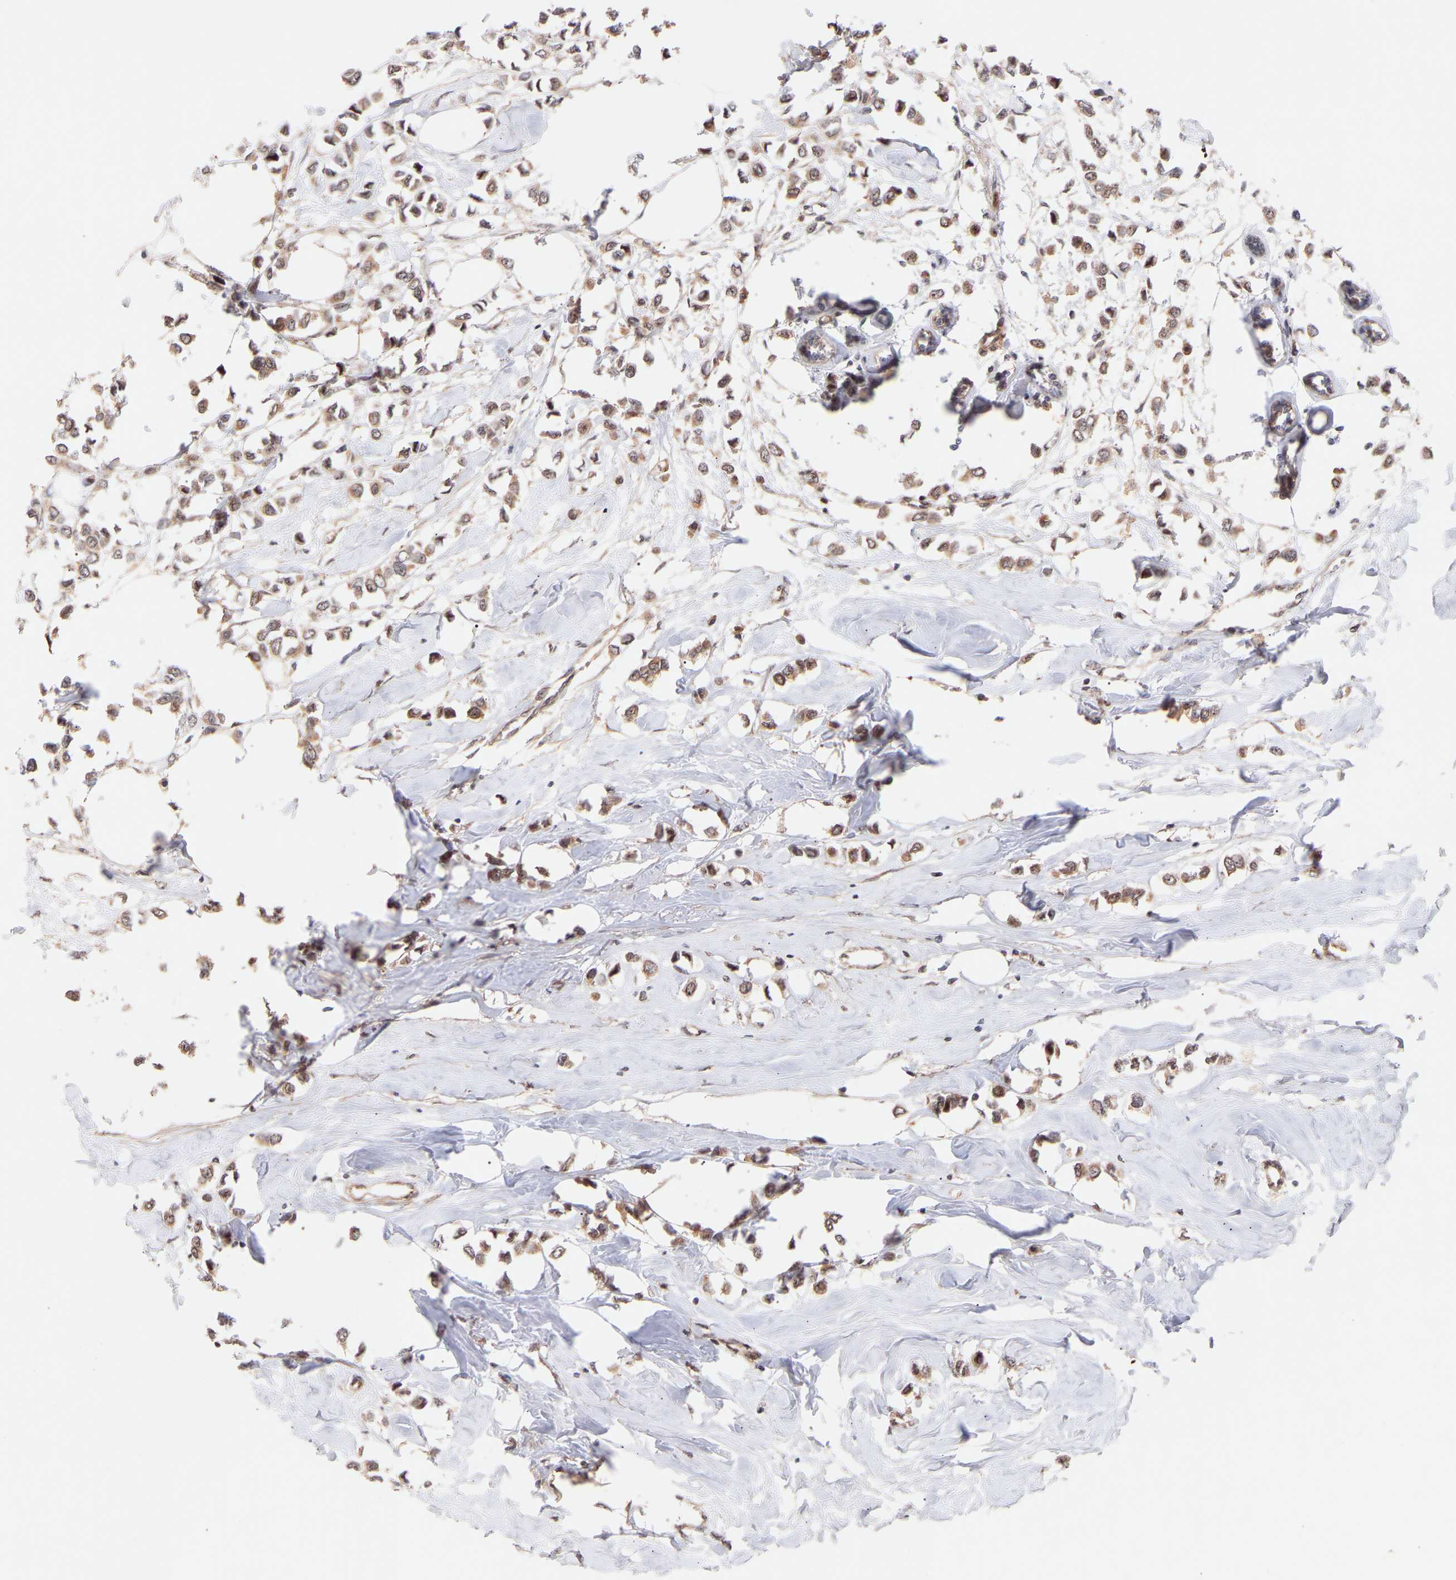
{"staining": {"intensity": "moderate", "quantity": ">75%", "location": "cytoplasmic/membranous"}, "tissue": "breast cancer", "cell_type": "Tumor cells", "image_type": "cancer", "snomed": [{"axis": "morphology", "description": "Lobular carcinoma"}, {"axis": "topography", "description": "Breast"}], "caption": "Tumor cells show medium levels of moderate cytoplasmic/membranous positivity in approximately >75% of cells in human breast cancer.", "gene": "PDLIM5", "patient": {"sex": "female", "age": 51}}